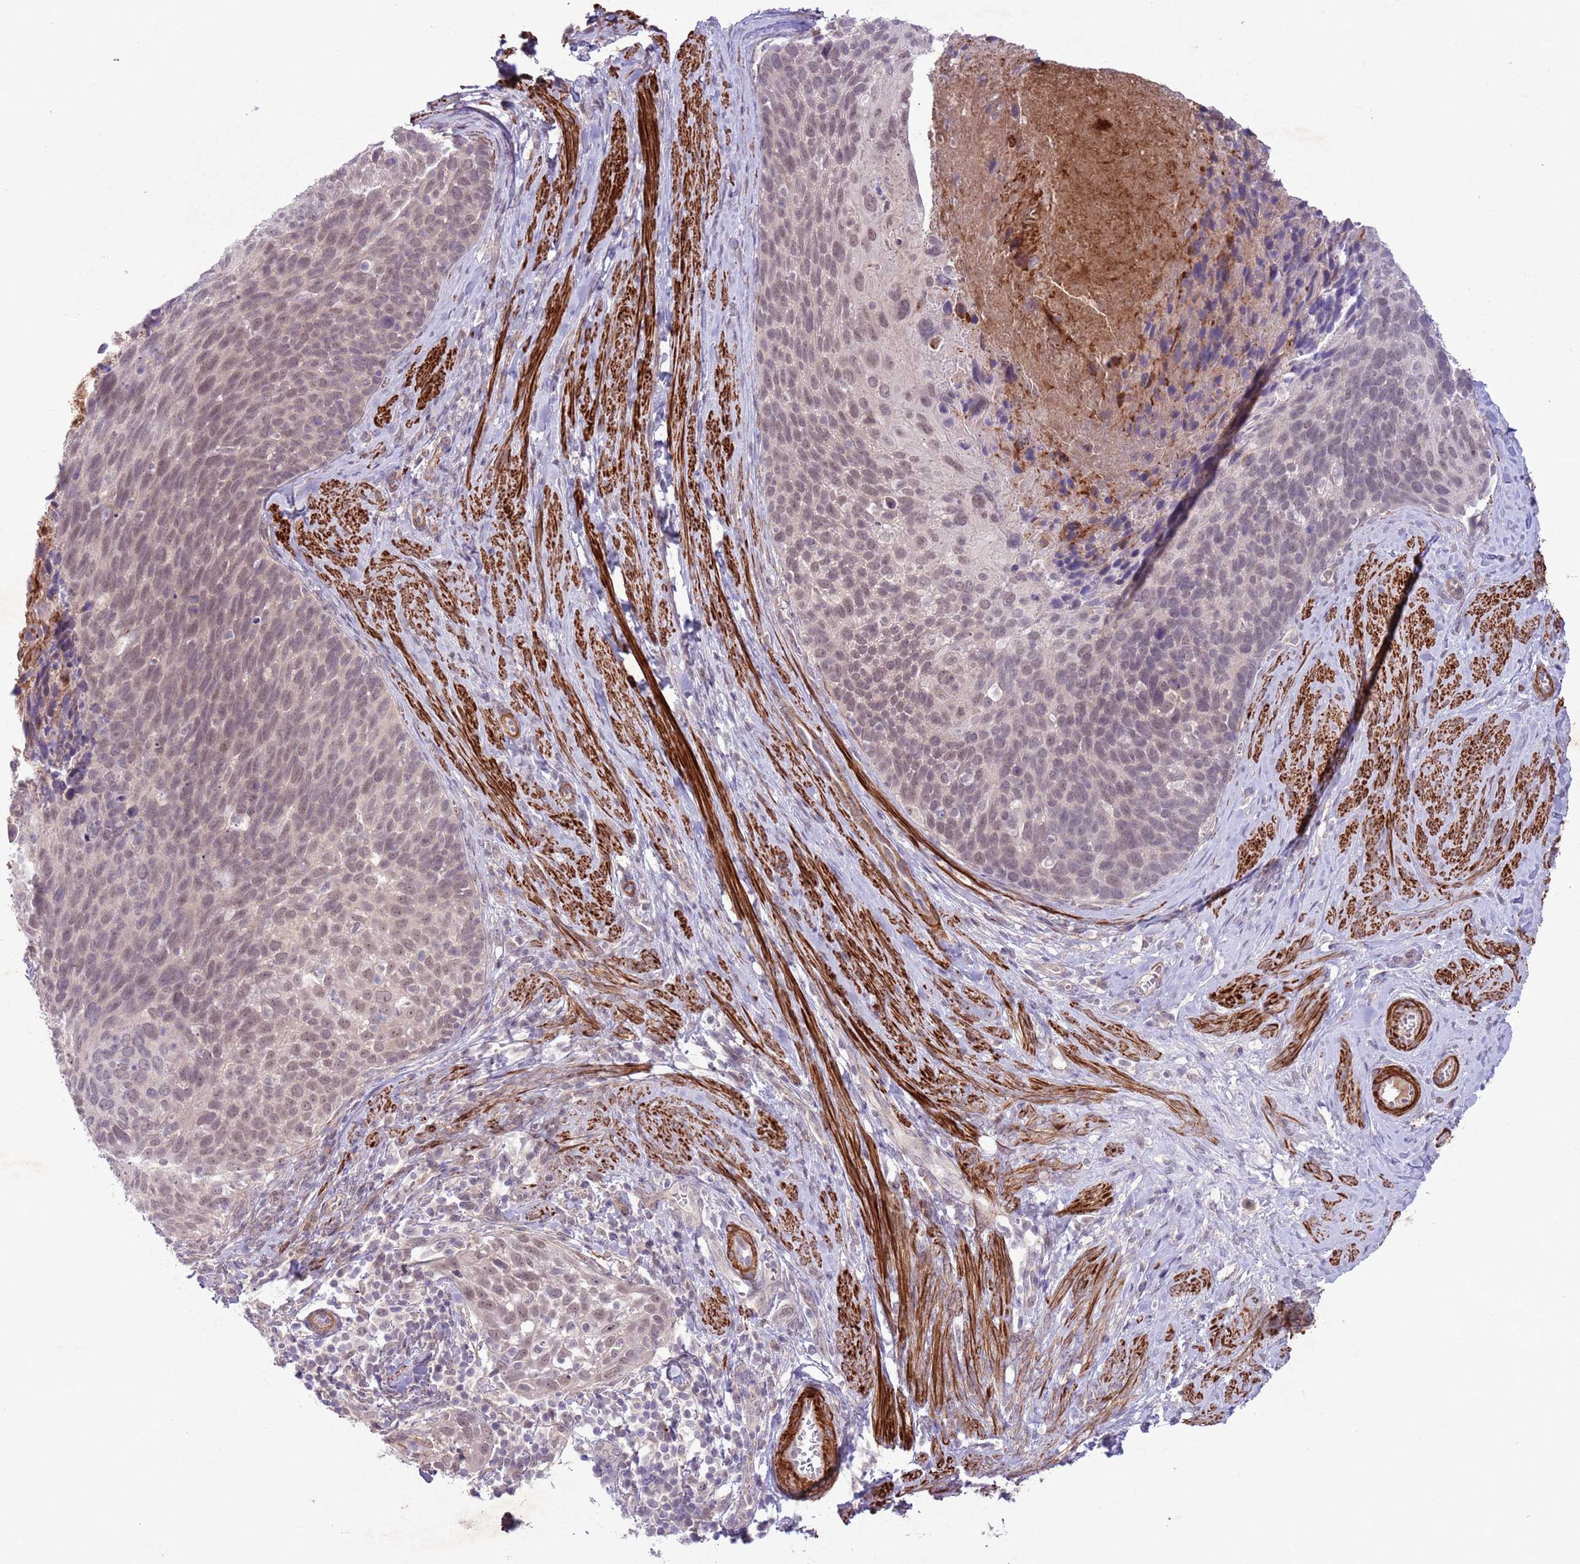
{"staining": {"intensity": "weak", "quantity": ">75%", "location": "nuclear"}, "tissue": "cervical cancer", "cell_type": "Tumor cells", "image_type": "cancer", "snomed": [{"axis": "morphology", "description": "Squamous cell carcinoma, NOS"}, {"axis": "topography", "description": "Cervix"}], "caption": "Protein expression by IHC displays weak nuclear staining in about >75% of tumor cells in cervical cancer (squamous cell carcinoma). The staining was performed using DAB, with brown indicating positive protein expression. Nuclei are stained blue with hematoxylin.", "gene": "CCNI", "patient": {"sex": "female", "age": 80}}